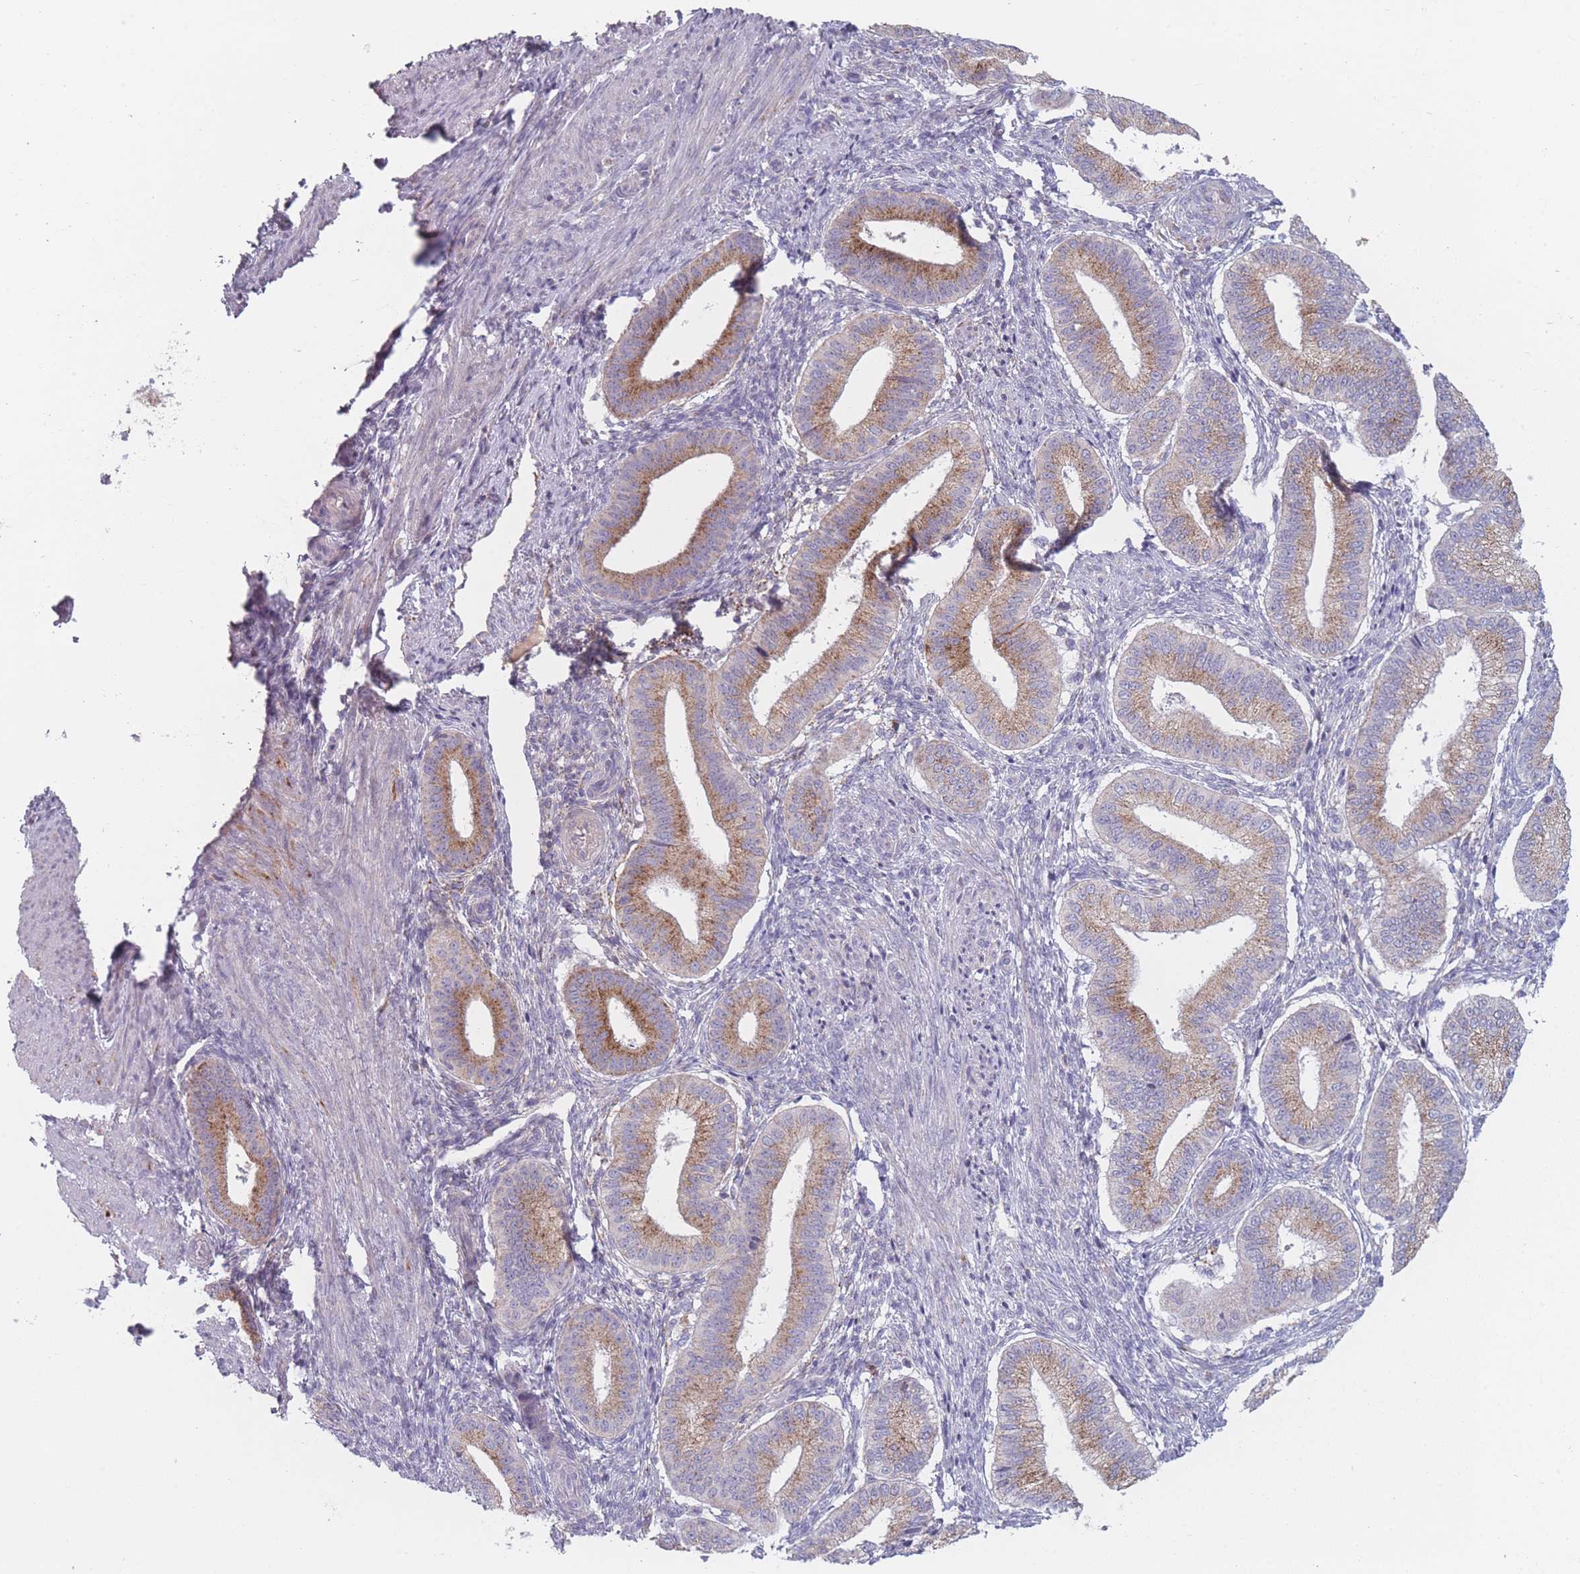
{"staining": {"intensity": "negative", "quantity": "none", "location": "none"}, "tissue": "endometrium", "cell_type": "Cells in endometrial stroma", "image_type": "normal", "snomed": [{"axis": "morphology", "description": "Normal tissue, NOS"}, {"axis": "topography", "description": "Endometrium"}], "caption": "This is a histopathology image of immunohistochemistry (IHC) staining of benign endometrium, which shows no expression in cells in endometrial stroma.", "gene": "PEX11B", "patient": {"sex": "female", "age": 39}}